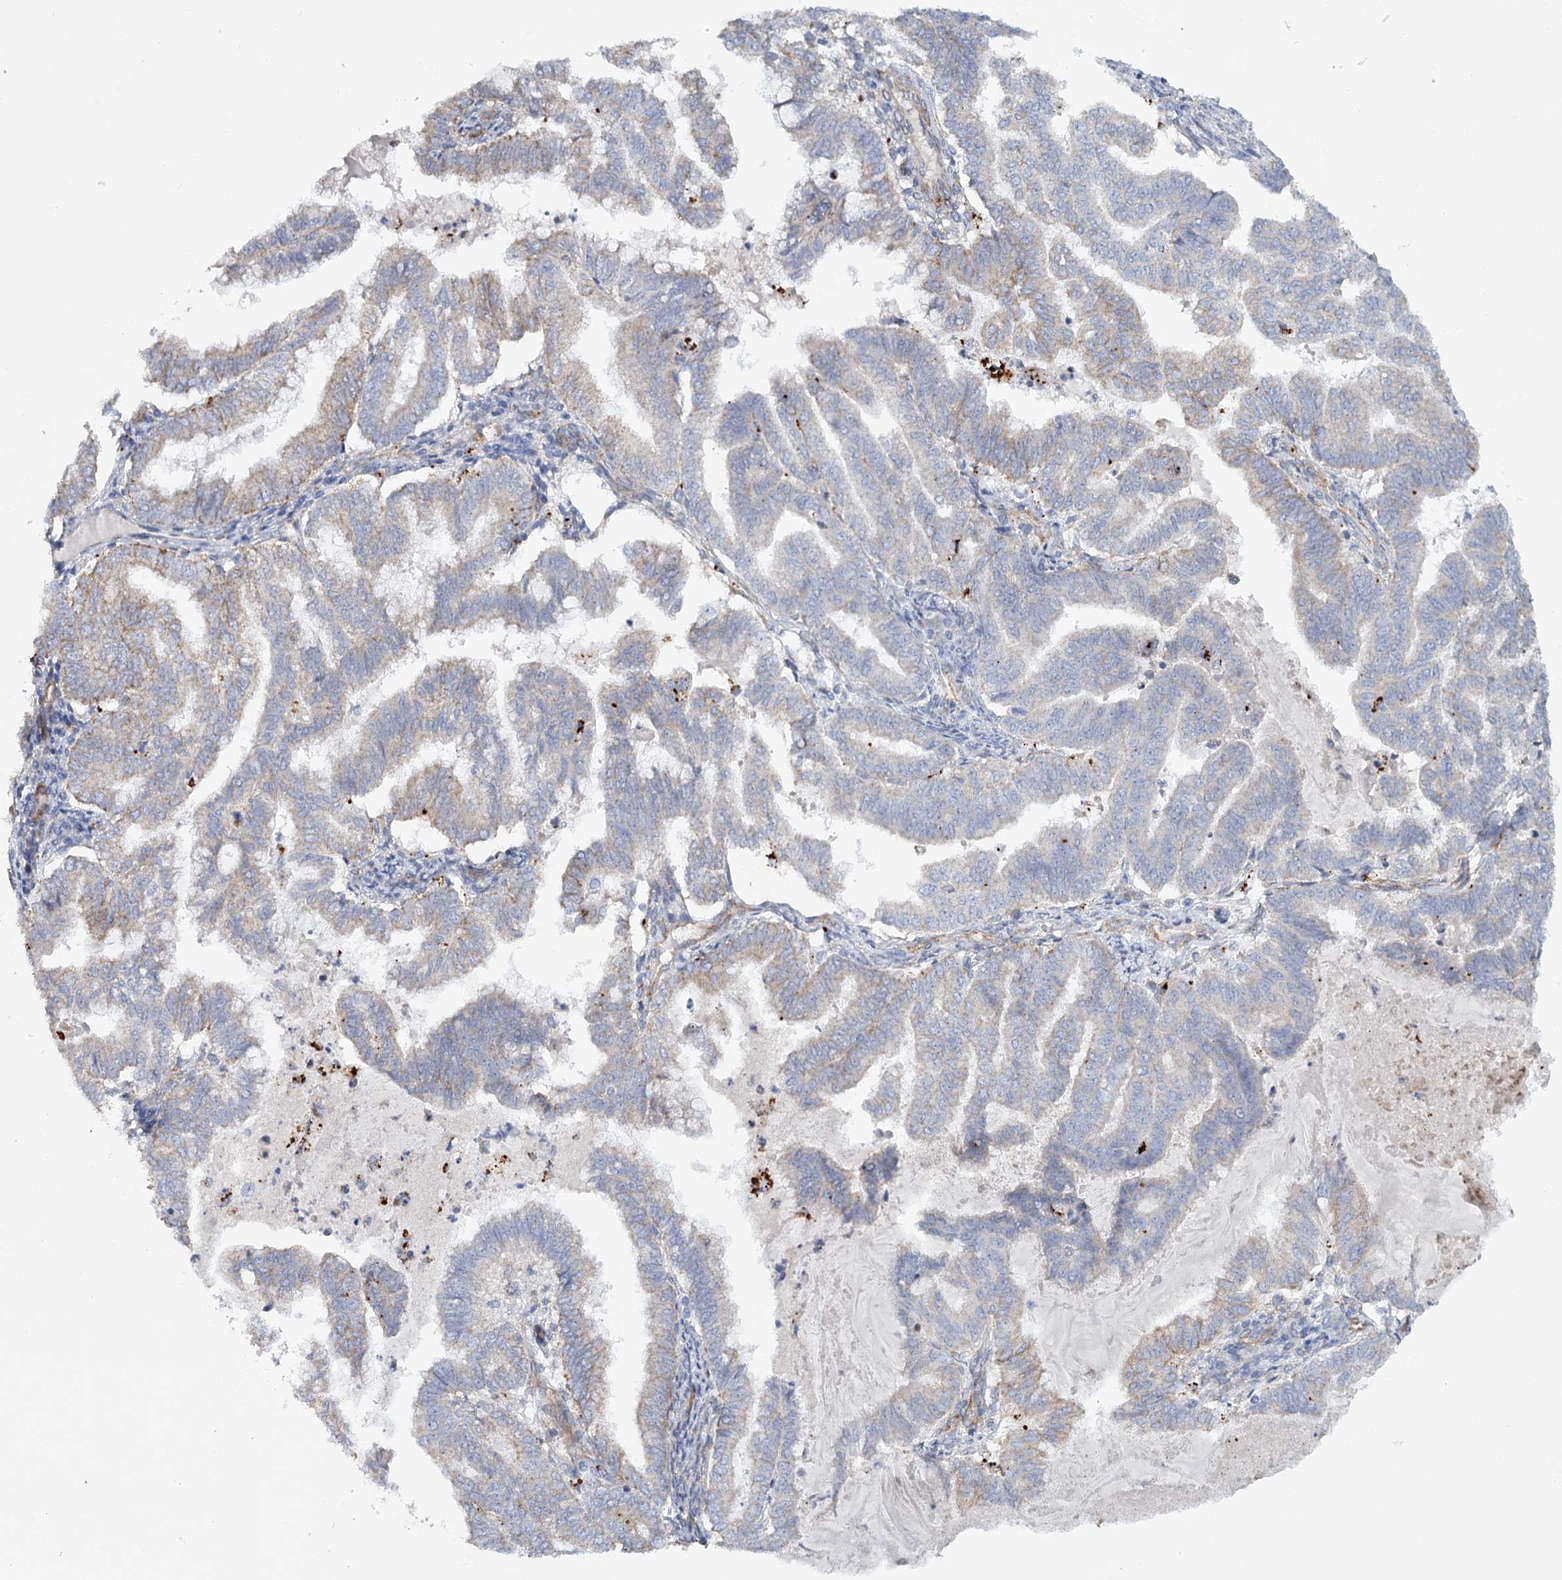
{"staining": {"intensity": "negative", "quantity": "none", "location": "none"}, "tissue": "endometrial cancer", "cell_type": "Tumor cells", "image_type": "cancer", "snomed": [{"axis": "morphology", "description": "Adenocarcinoma, NOS"}, {"axis": "topography", "description": "Endometrium"}], "caption": "IHC of human adenocarcinoma (endometrial) reveals no expression in tumor cells.", "gene": "TMEM164", "patient": {"sex": "female", "age": 79}}